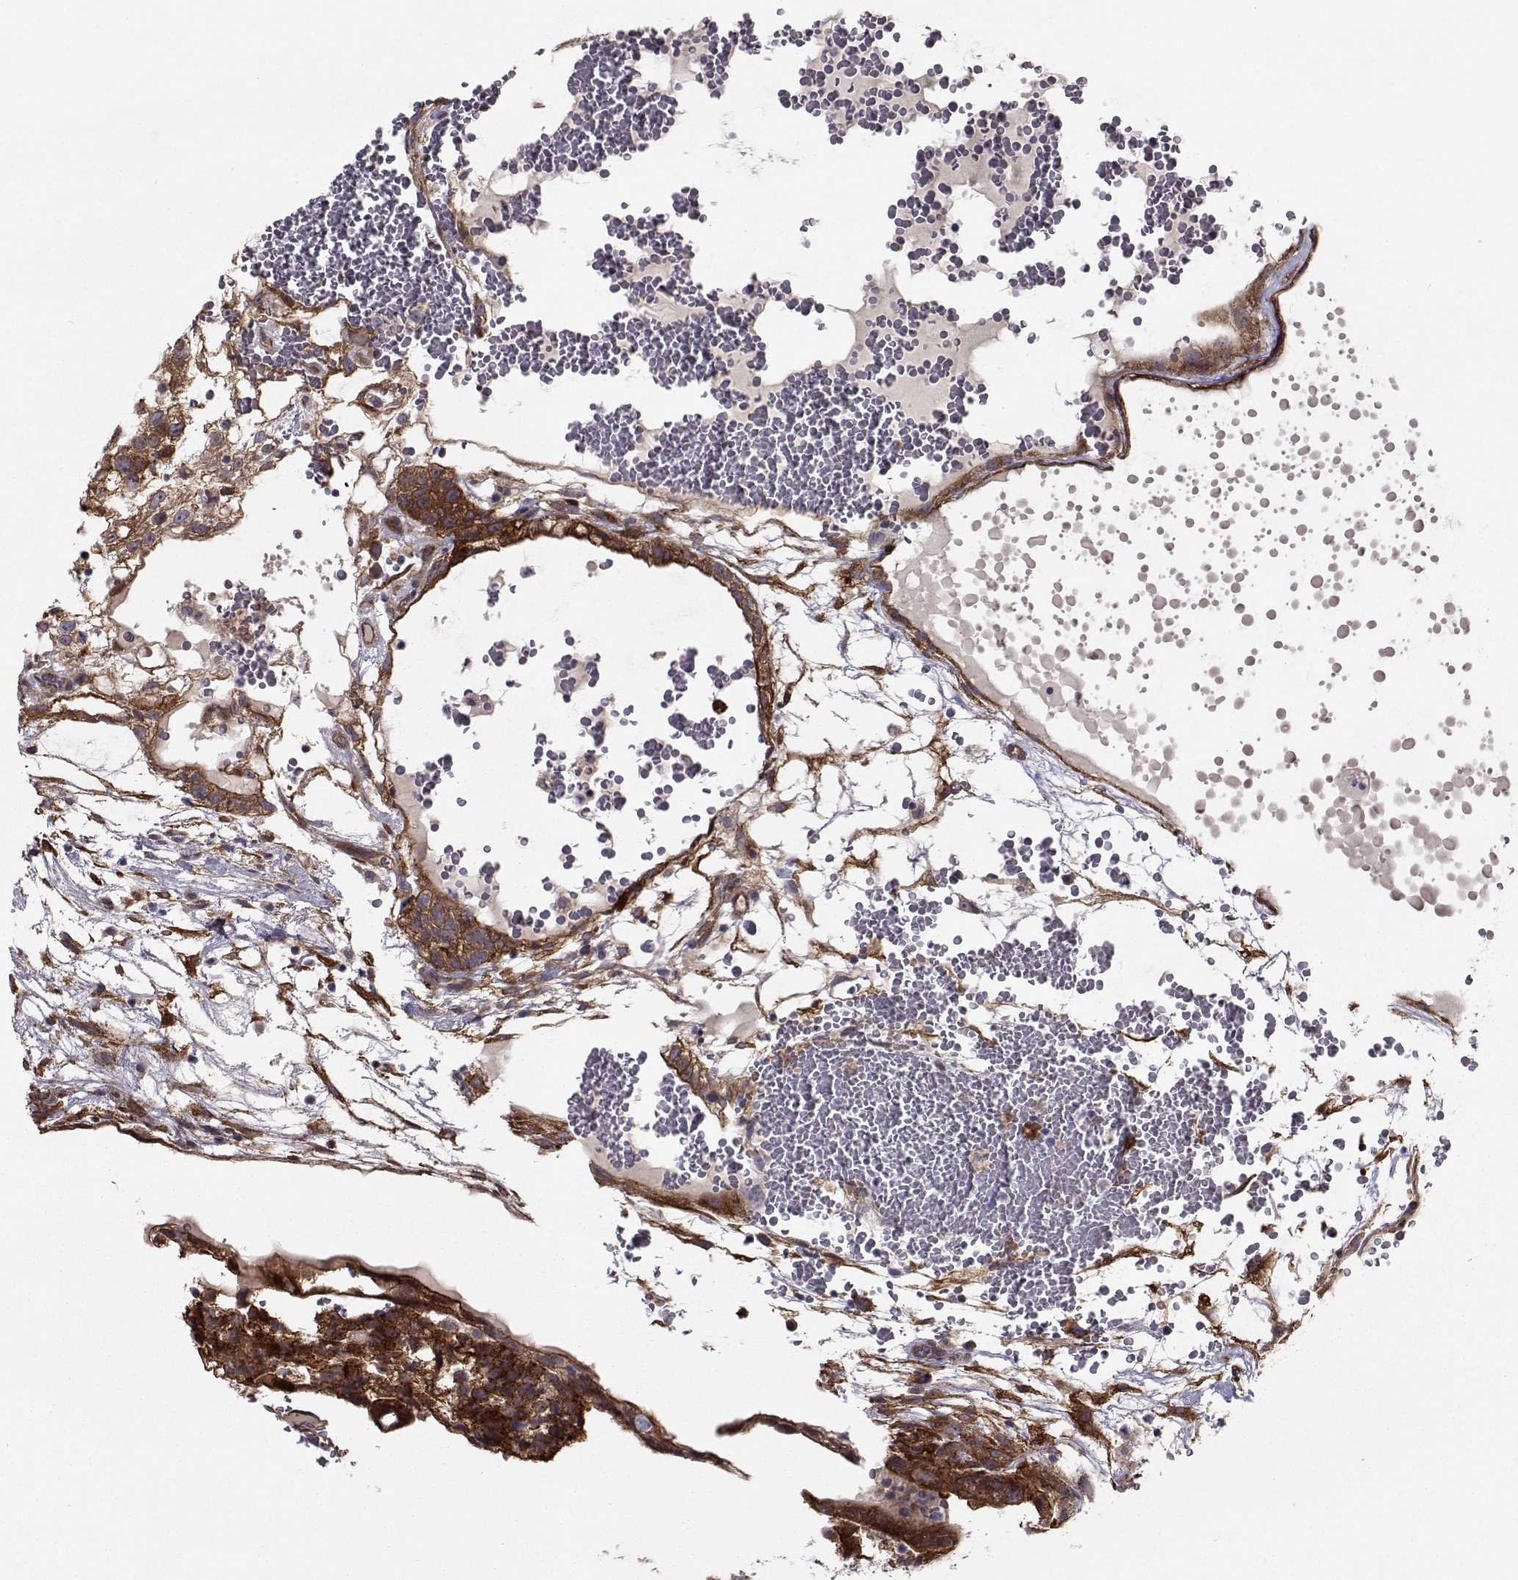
{"staining": {"intensity": "strong", "quantity": ">75%", "location": "cytoplasmic/membranous"}, "tissue": "testis cancer", "cell_type": "Tumor cells", "image_type": "cancer", "snomed": [{"axis": "morphology", "description": "Normal tissue, NOS"}, {"axis": "morphology", "description": "Carcinoma, Embryonal, NOS"}, {"axis": "topography", "description": "Testis"}], "caption": "Protein expression analysis of testis embryonal carcinoma displays strong cytoplasmic/membranous staining in approximately >75% of tumor cells.", "gene": "TRIP10", "patient": {"sex": "male", "age": 32}}